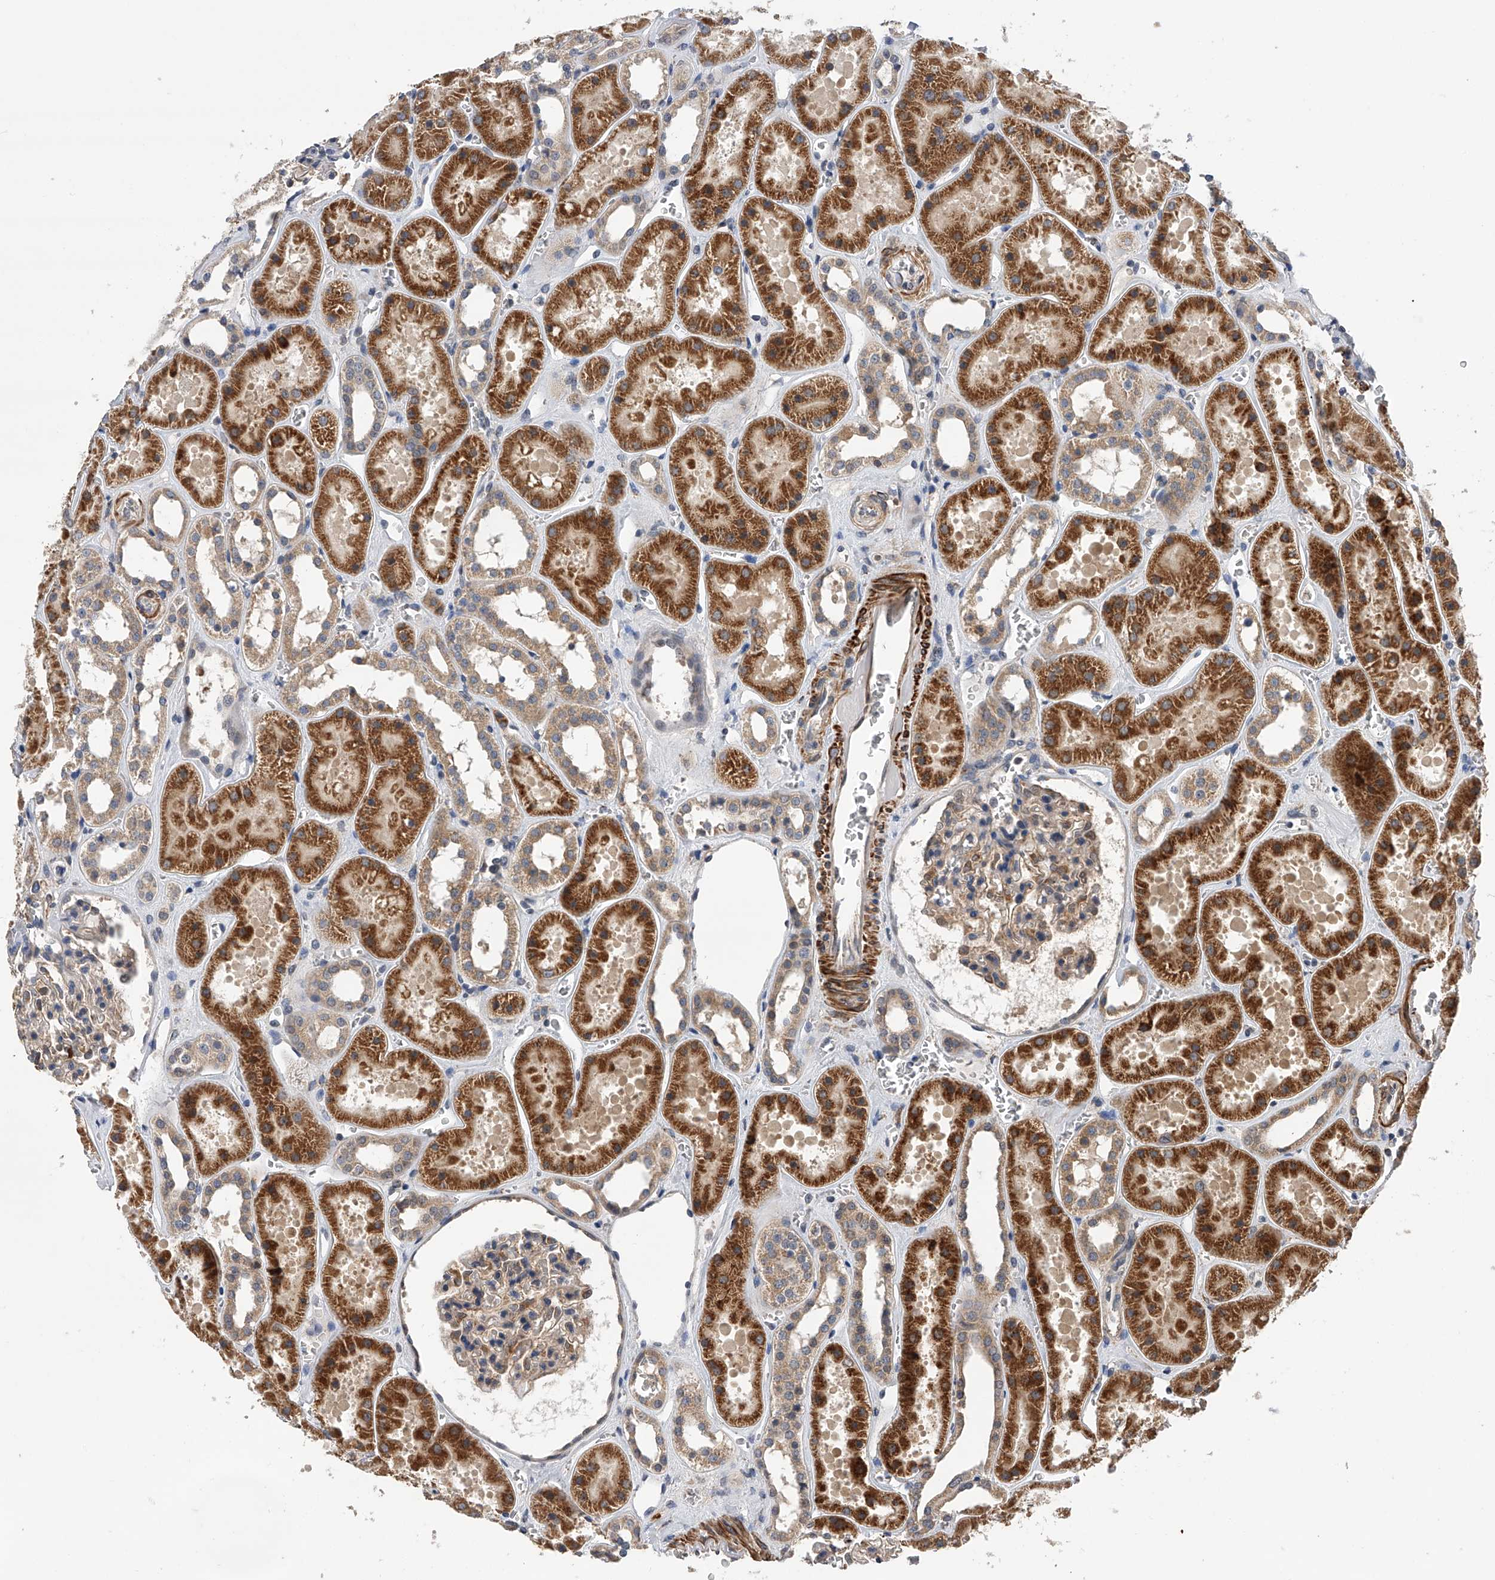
{"staining": {"intensity": "weak", "quantity": "25%-75%", "location": "cytoplasmic/membranous"}, "tissue": "kidney", "cell_type": "Cells in glomeruli", "image_type": "normal", "snomed": [{"axis": "morphology", "description": "Normal tissue, NOS"}, {"axis": "topography", "description": "Kidney"}], "caption": "There is low levels of weak cytoplasmic/membranous staining in cells in glomeruli of normal kidney, as demonstrated by immunohistochemical staining (brown color).", "gene": "SPOCK1", "patient": {"sex": "female", "age": 41}}